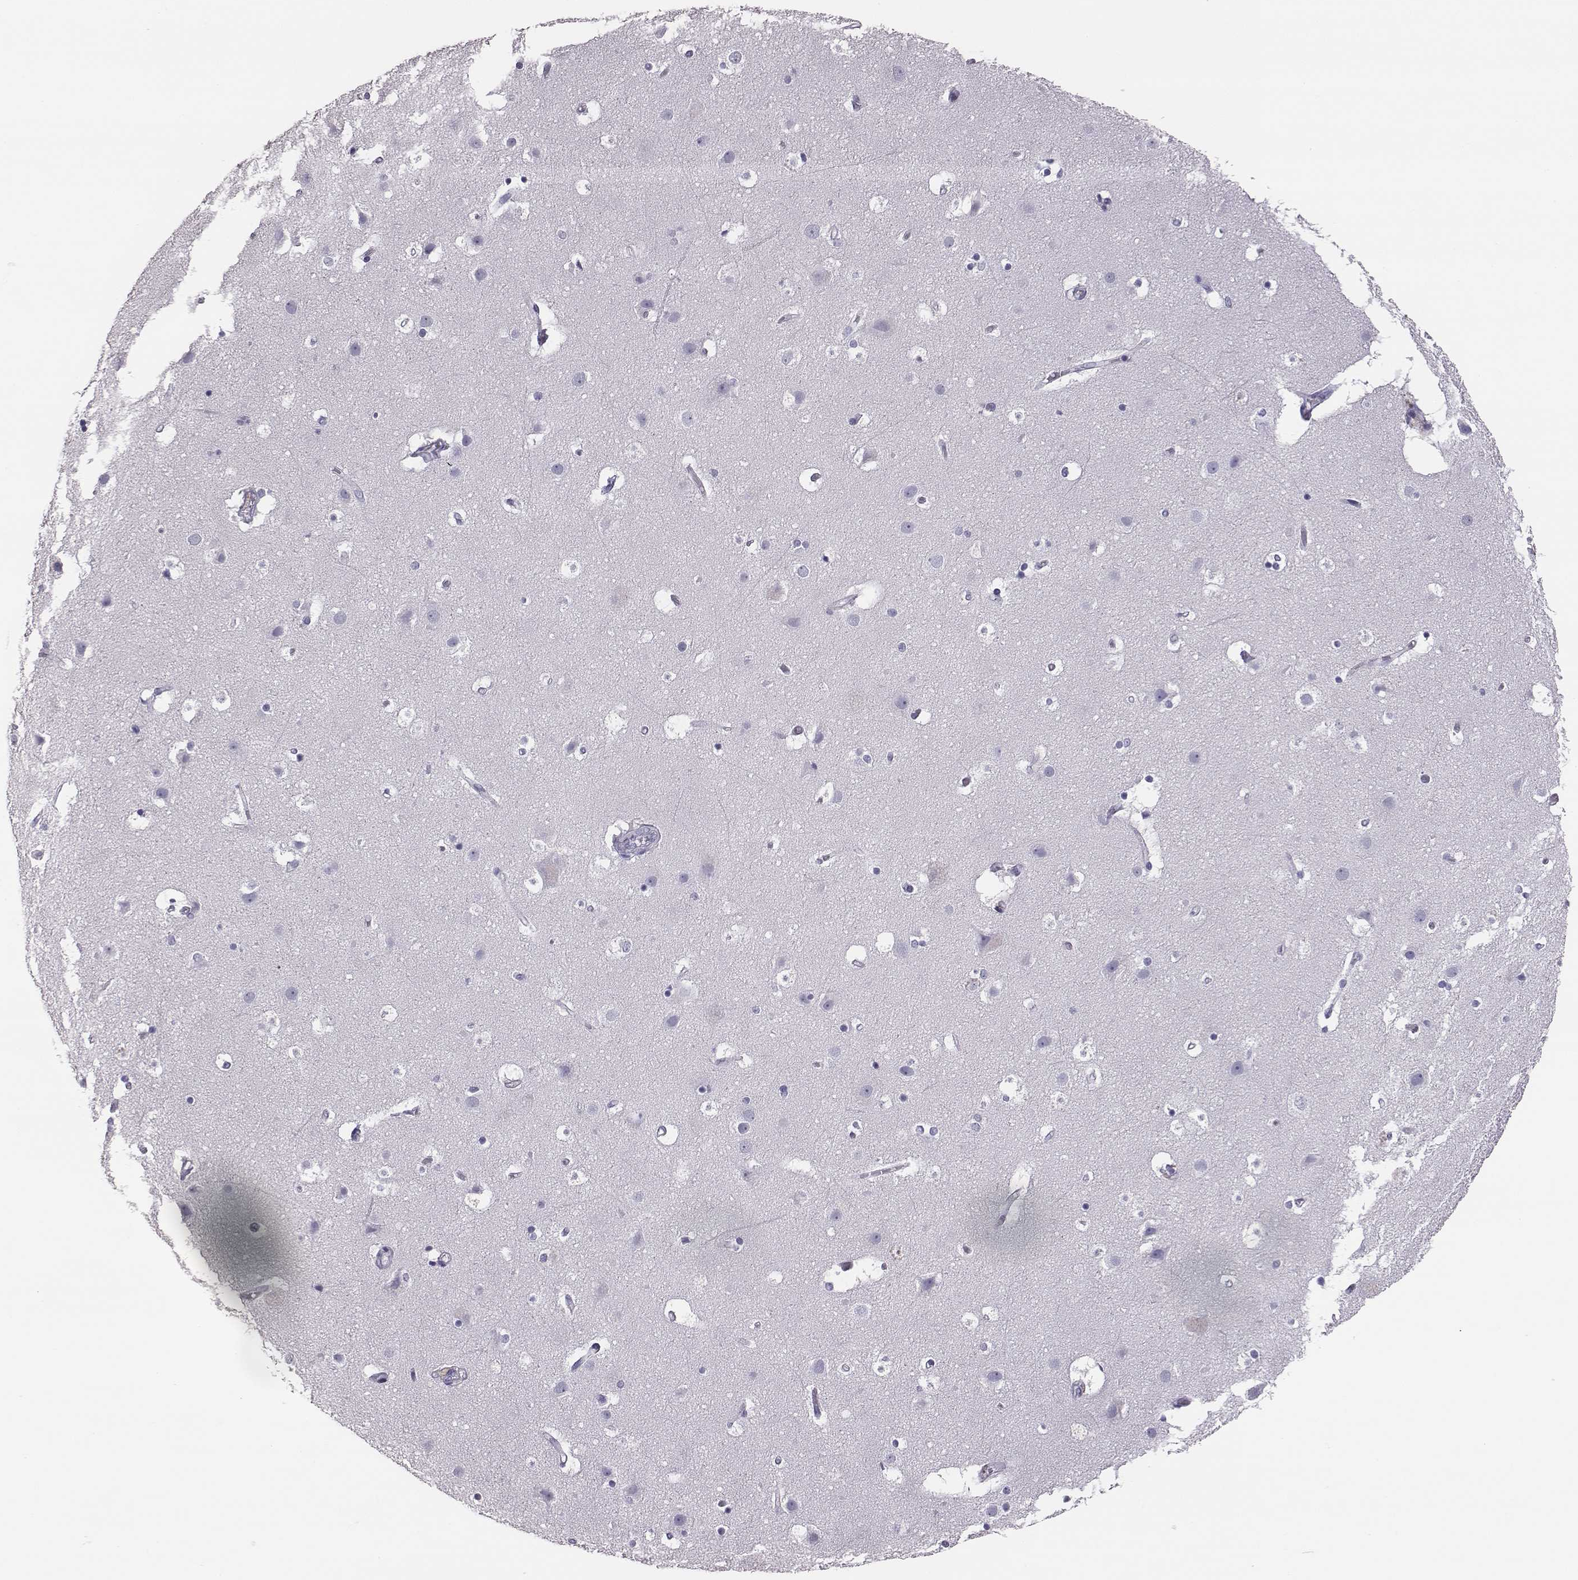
{"staining": {"intensity": "negative", "quantity": "none", "location": "none"}, "tissue": "cerebral cortex", "cell_type": "Endothelial cells", "image_type": "normal", "snomed": [{"axis": "morphology", "description": "Normal tissue, NOS"}, {"axis": "topography", "description": "Cerebral cortex"}], "caption": "Cerebral cortex was stained to show a protein in brown. There is no significant expression in endothelial cells. The staining was performed using DAB (3,3'-diaminobenzidine) to visualize the protein expression in brown, while the nuclei were stained in blue with hematoxylin (Magnification: 20x).", "gene": "ACOD1", "patient": {"sex": "female", "age": 52}}